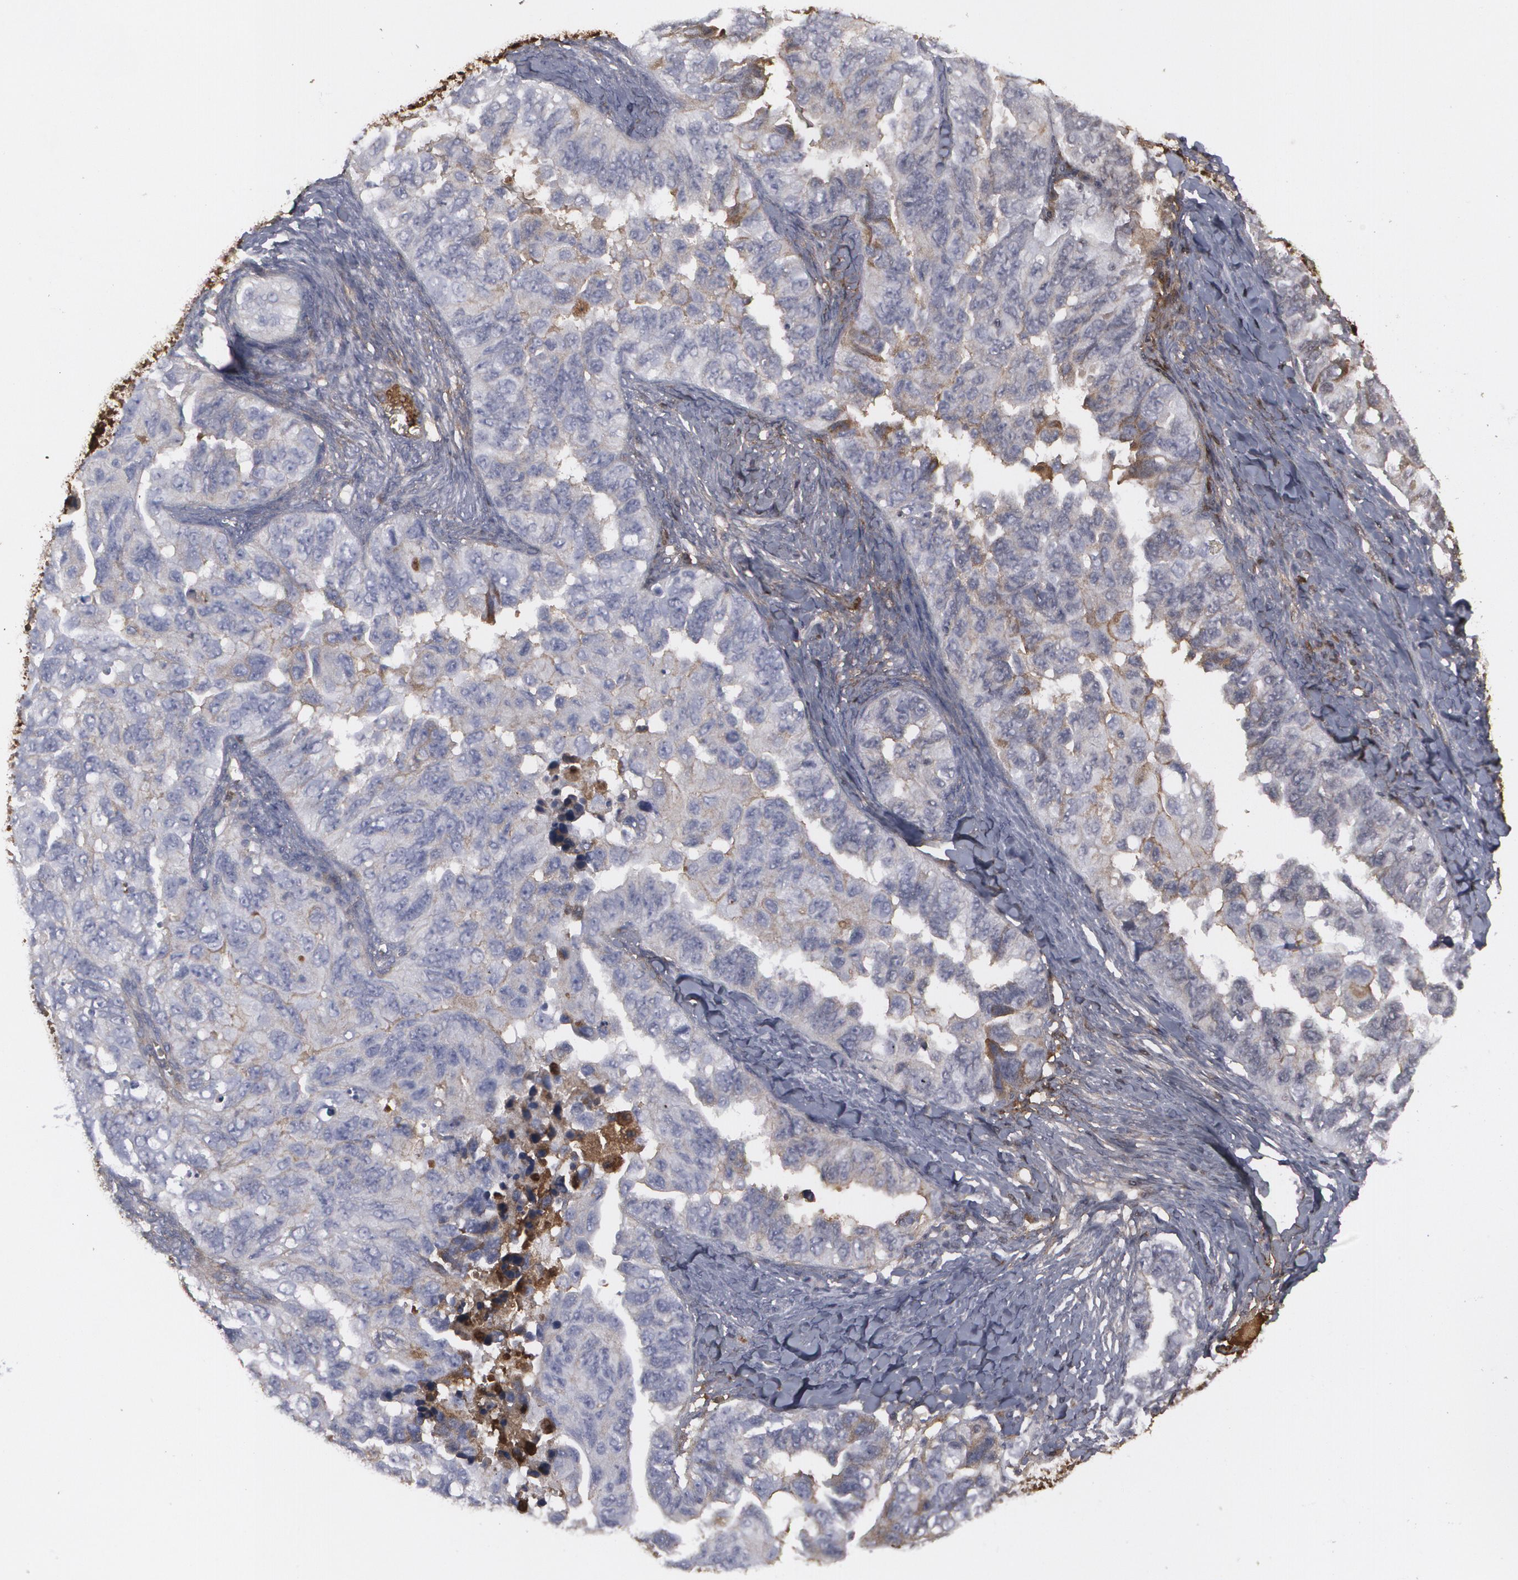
{"staining": {"intensity": "weak", "quantity": "<25%", "location": "cytoplasmic/membranous"}, "tissue": "ovarian cancer", "cell_type": "Tumor cells", "image_type": "cancer", "snomed": [{"axis": "morphology", "description": "Carcinoma, endometroid"}, {"axis": "topography", "description": "Ovary"}], "caption": "Immunohistochemistry histopathology image of human endometroid carcinoma (ovarian) stained for a protein (brown), which demonstrates no expression in tumor cells.", "gene": "LRG1", "patient": {"sex": "female", "age": 75}}